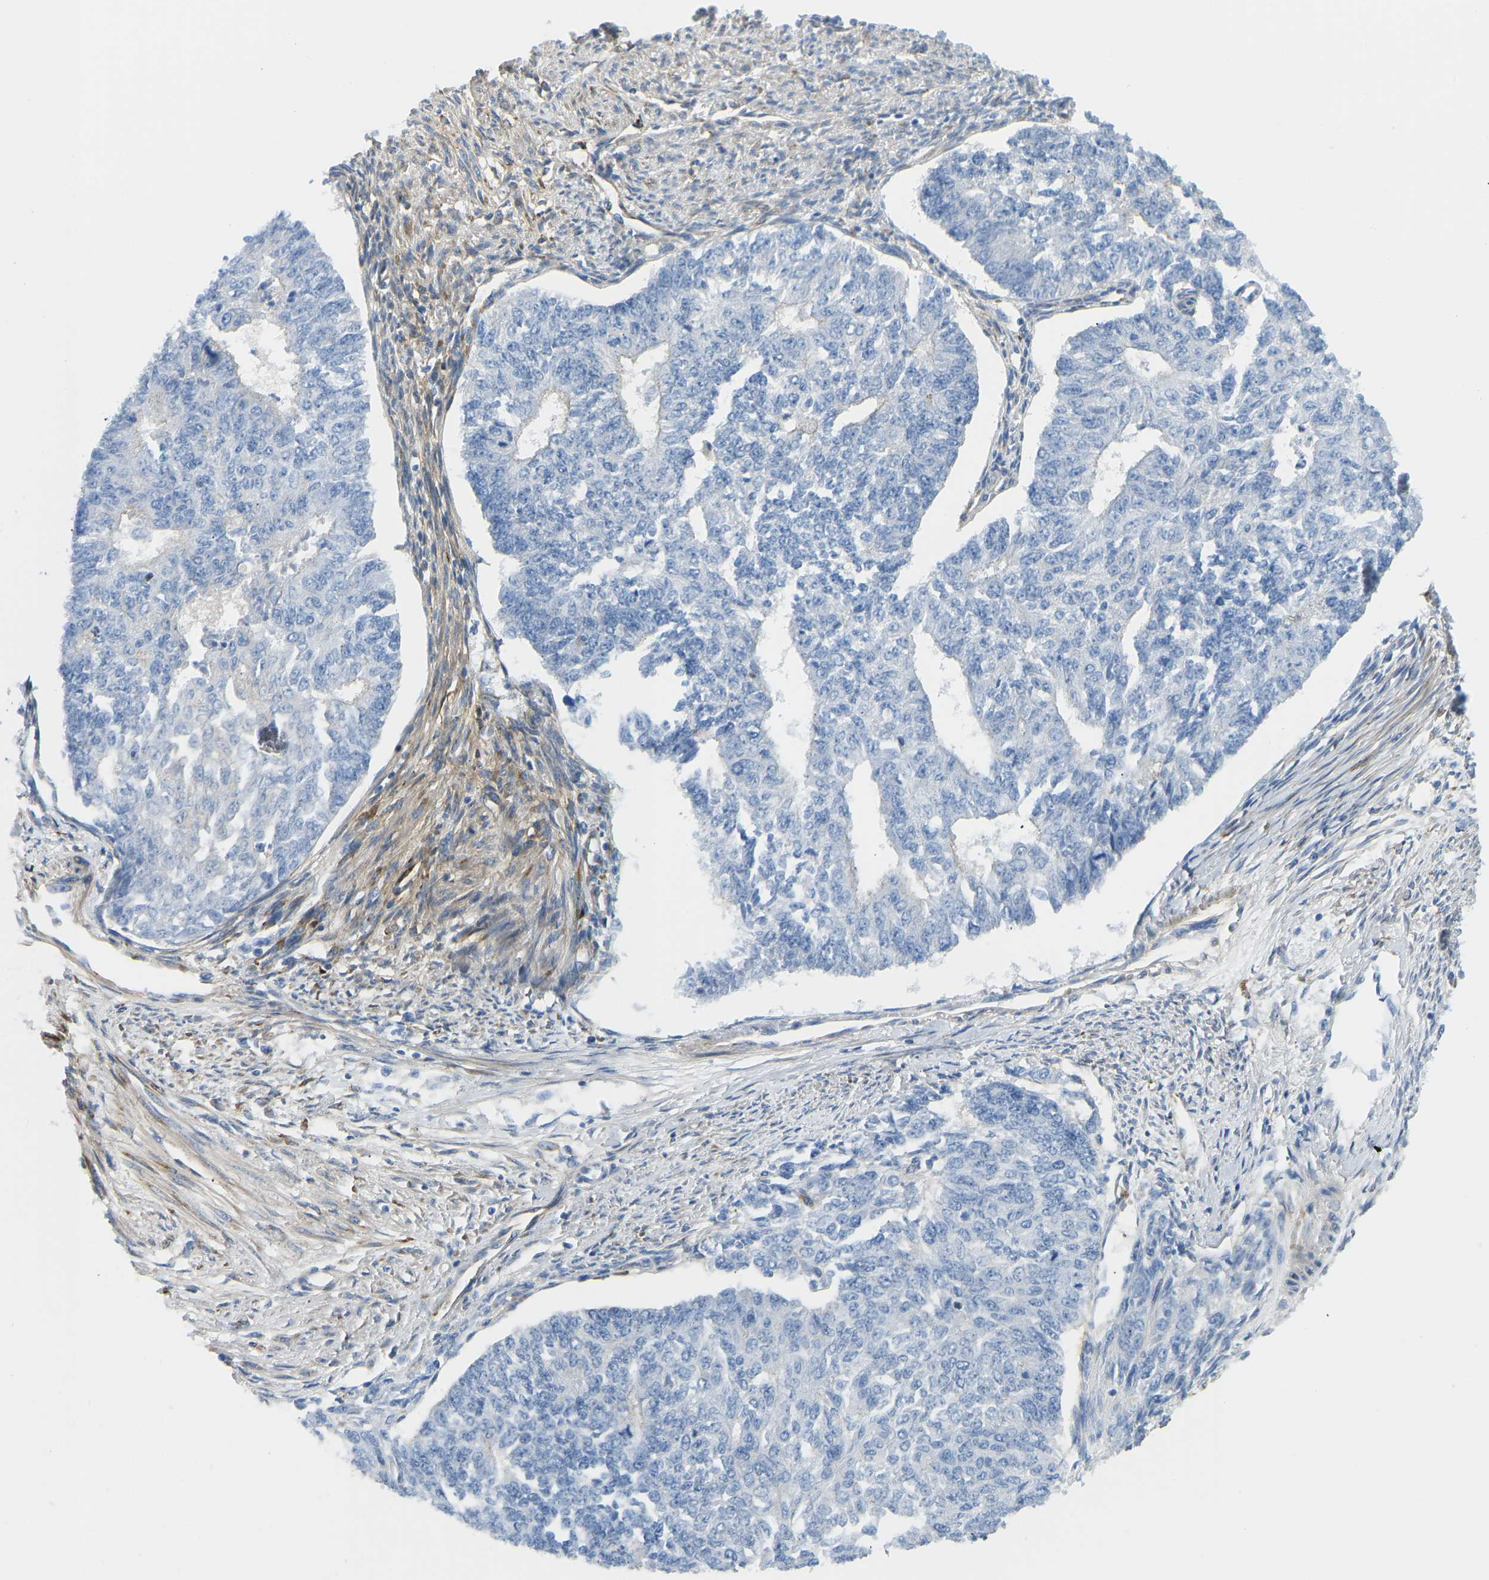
{"staining": {"intensity": "negative", "quantity": "none", "location": "none"}, "tissue": "endometrial cancer", "cell_type": "Tumor cells", "image_type": "cancer", "snomed": [{"axis": "morphology", "description": "Adenocarcinoma, NOS"}, {"axis": "topography", "description": "Endometrium"}], "caption": "An IHC histopathology image of adenocarcinoma (endometrial) is shown. There is no staining in tumor cells of adenocarcinoma (endometrial).", "gene": "COL15A1", "patient": {"sex": "female", "age": 32}}